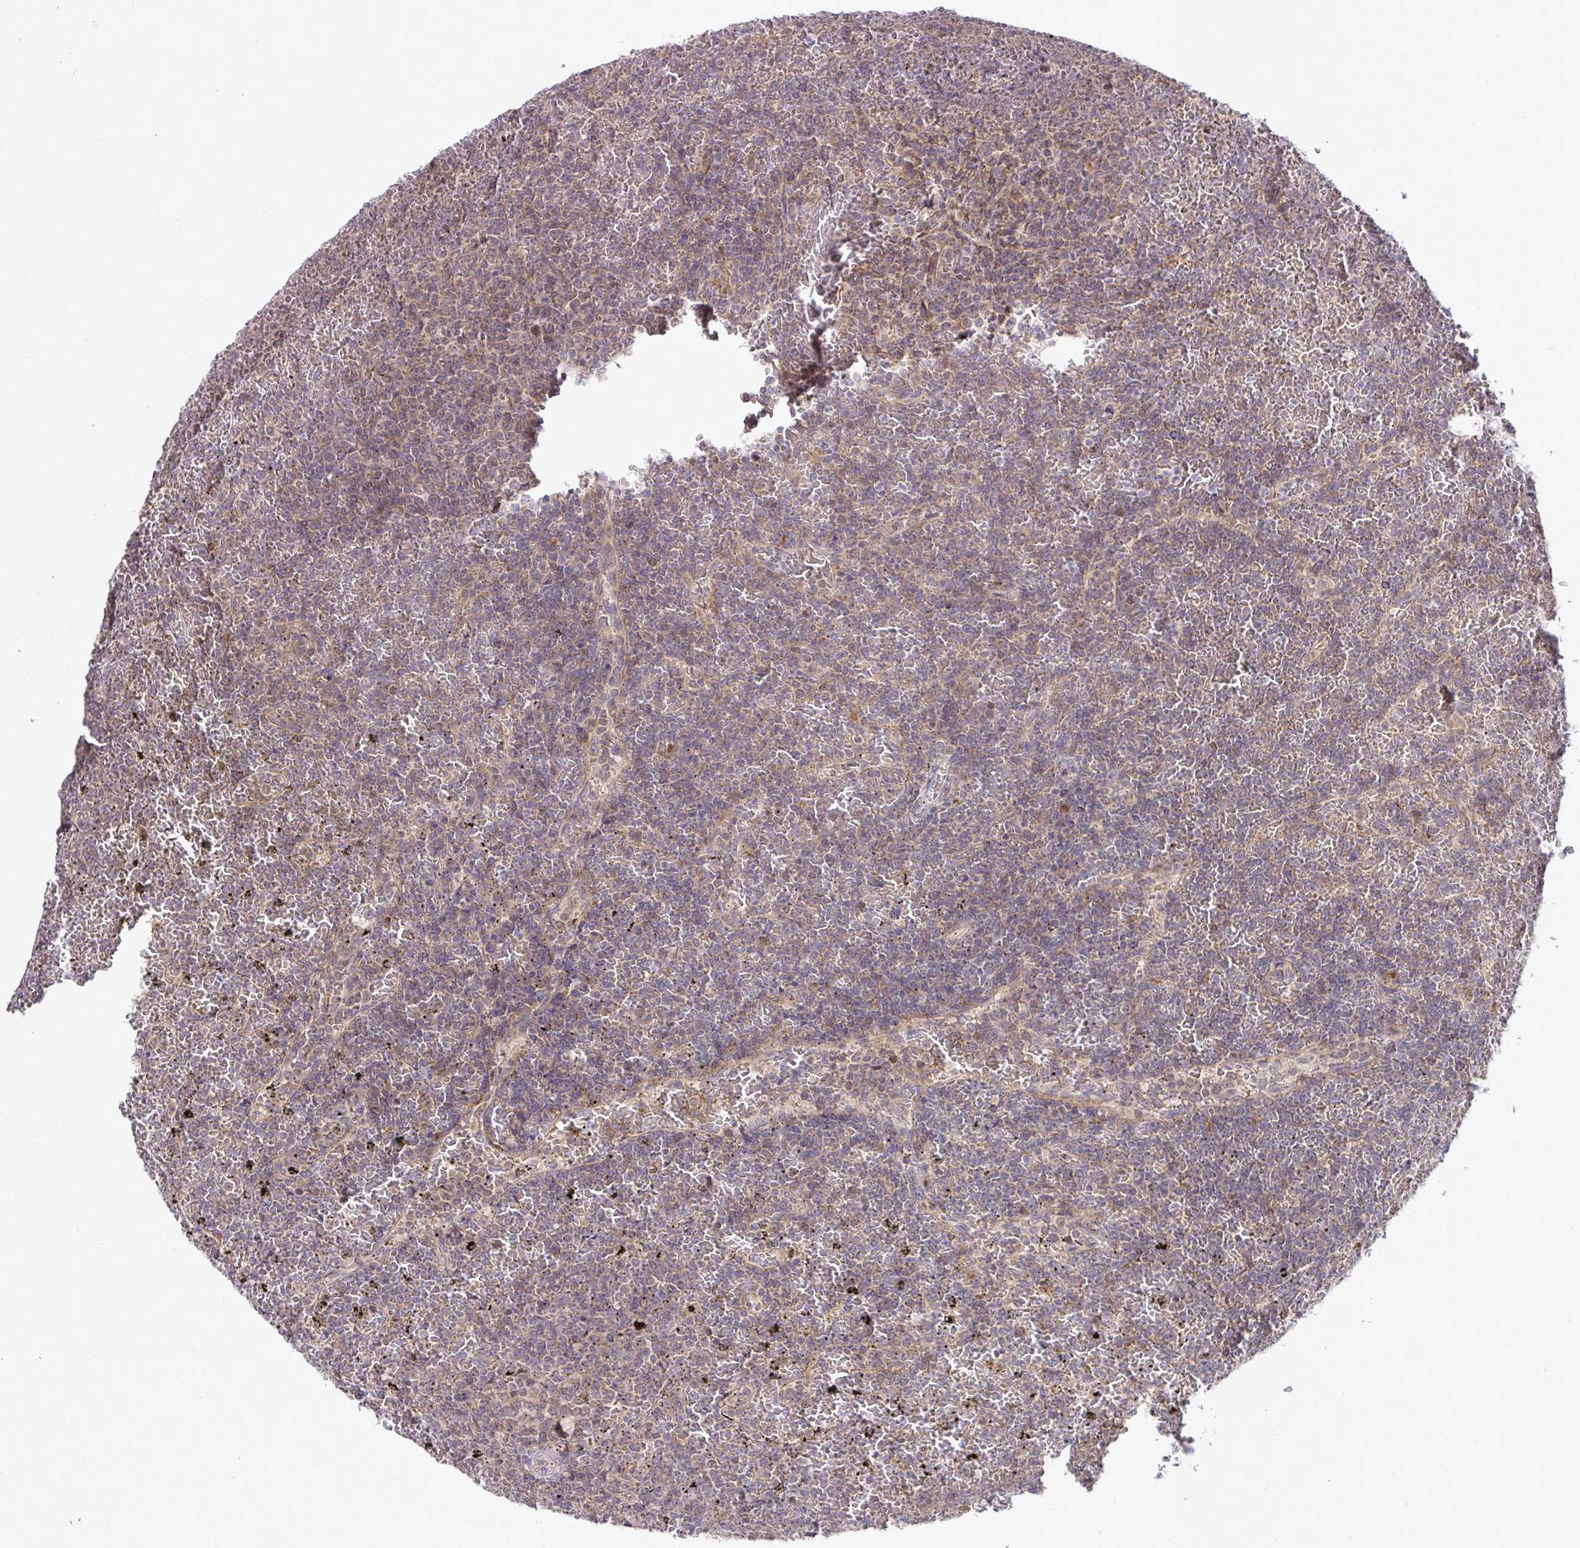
{"staining": {"intensity": "weak", "quantity": "<25%", "location": "cytoplasmic/membranous"}, "tissue": "lymphoma", "cell_type": "Tumor cells", "image_type": "cancer", "snomed": [{"axis": "morphology", "description": "Malignant lymphoma, non-Hodgkin's type, Low grade"}, {"axis": "topography", "description": "Spleen"}], "caption": "Immunohistochemistry (IHC) of human lymphoma demonstrates no positivity in tumor cells.", "gene": "SLC9A6", "patient": {"sex": "female", "age": 77}}